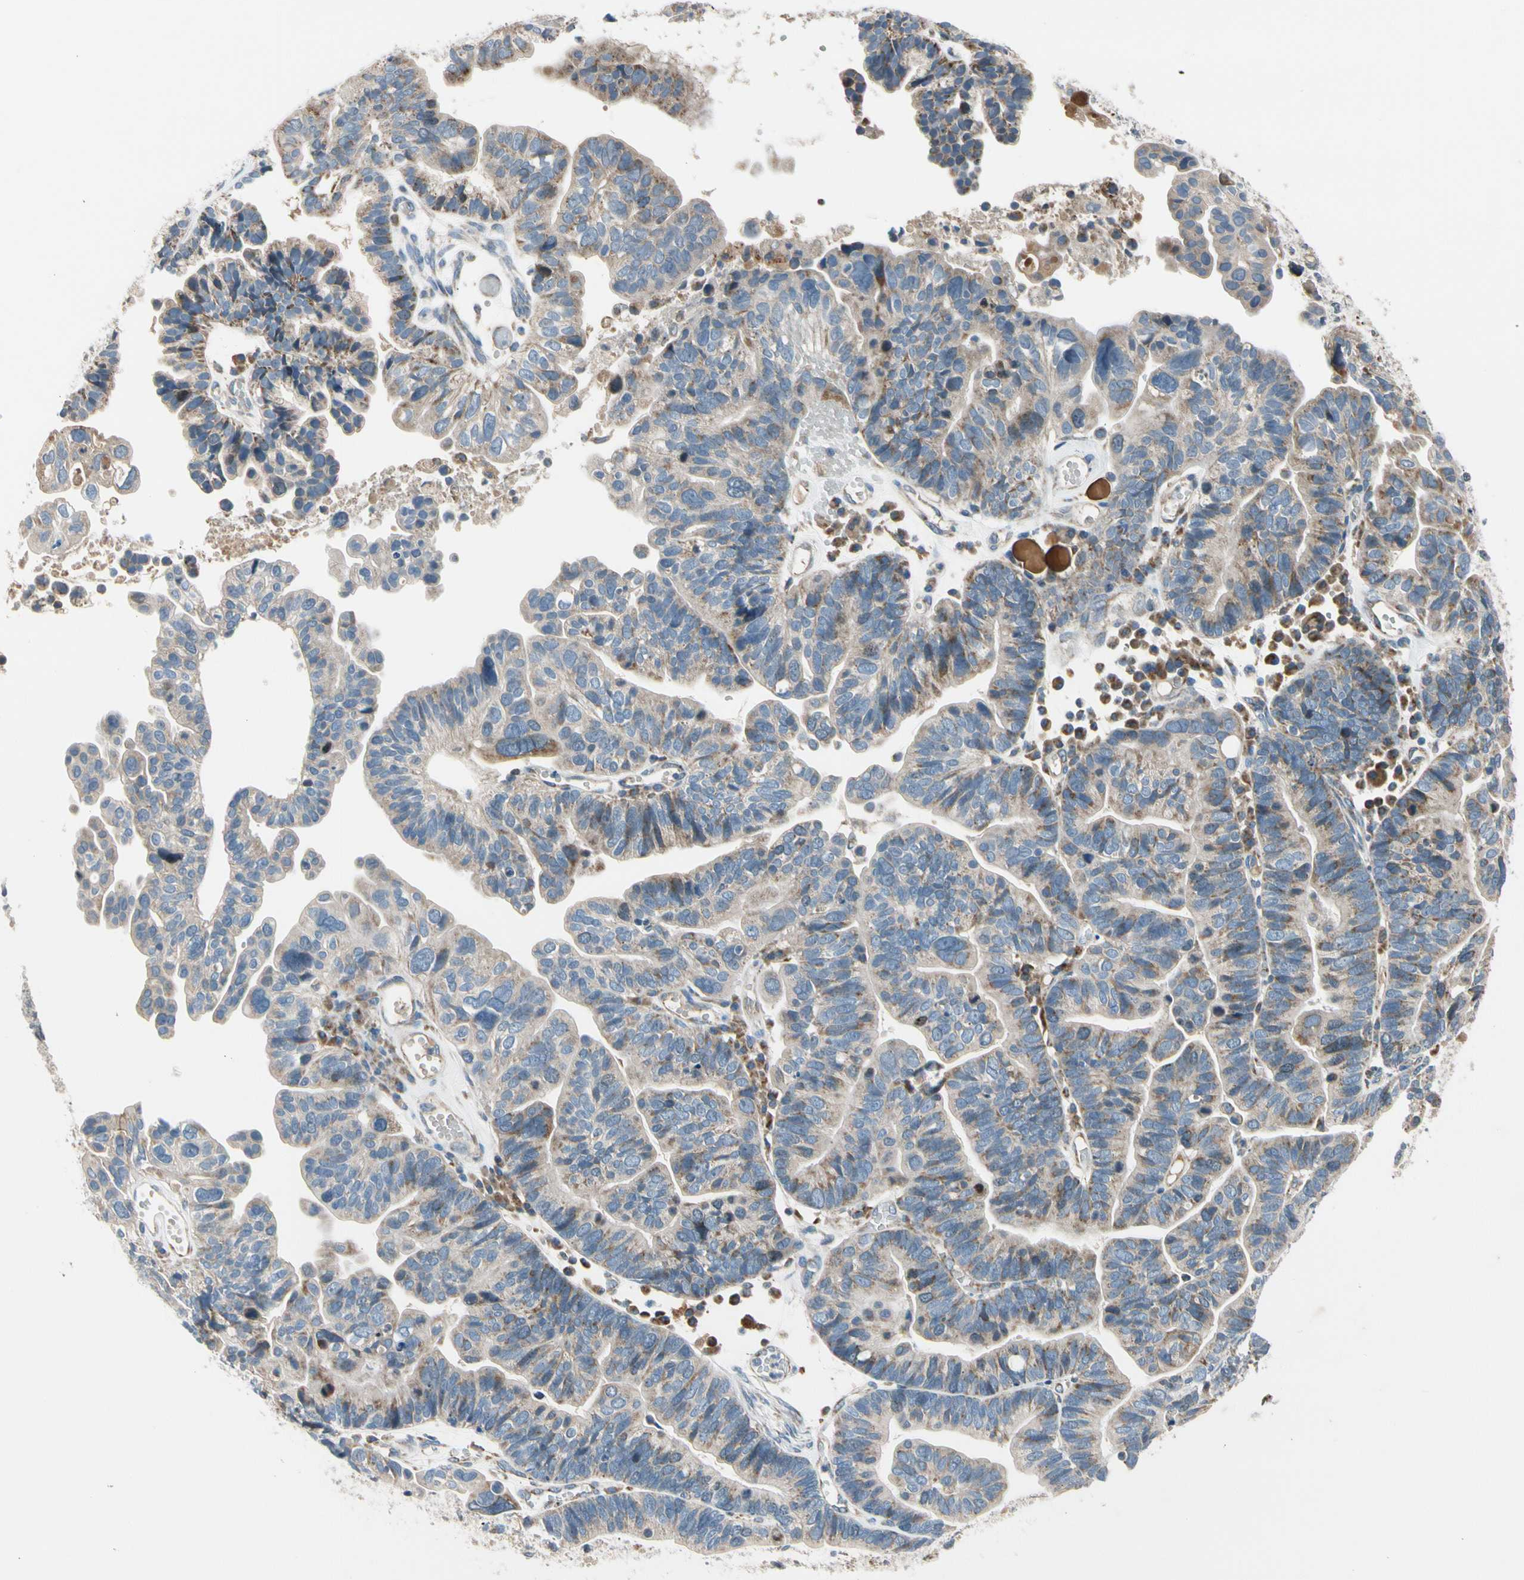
{"staining": {"intensity": "moderate", "quantity": ">75%", "location": "cytoplasmic/membranous"}, "tissue": "ovarian cancer", "cell_type": "Tumor cells", "image_type": "cancer", "snomed": [{"axis": "morphology", "description": "Cystadenocarcinoma, serous, NOS"}, {"axis": "topography", "description": "Ovary"}], "caption": "The histopathology image displays immunohistochemical staining of serous cystadenocarcinoma (ovarian). There is moderate cytoplasmic/membranous positivity is seen in about >75% of tumor cells.", "gene": "NPHP3", "patient": {"sex": "female", "age": 56}}